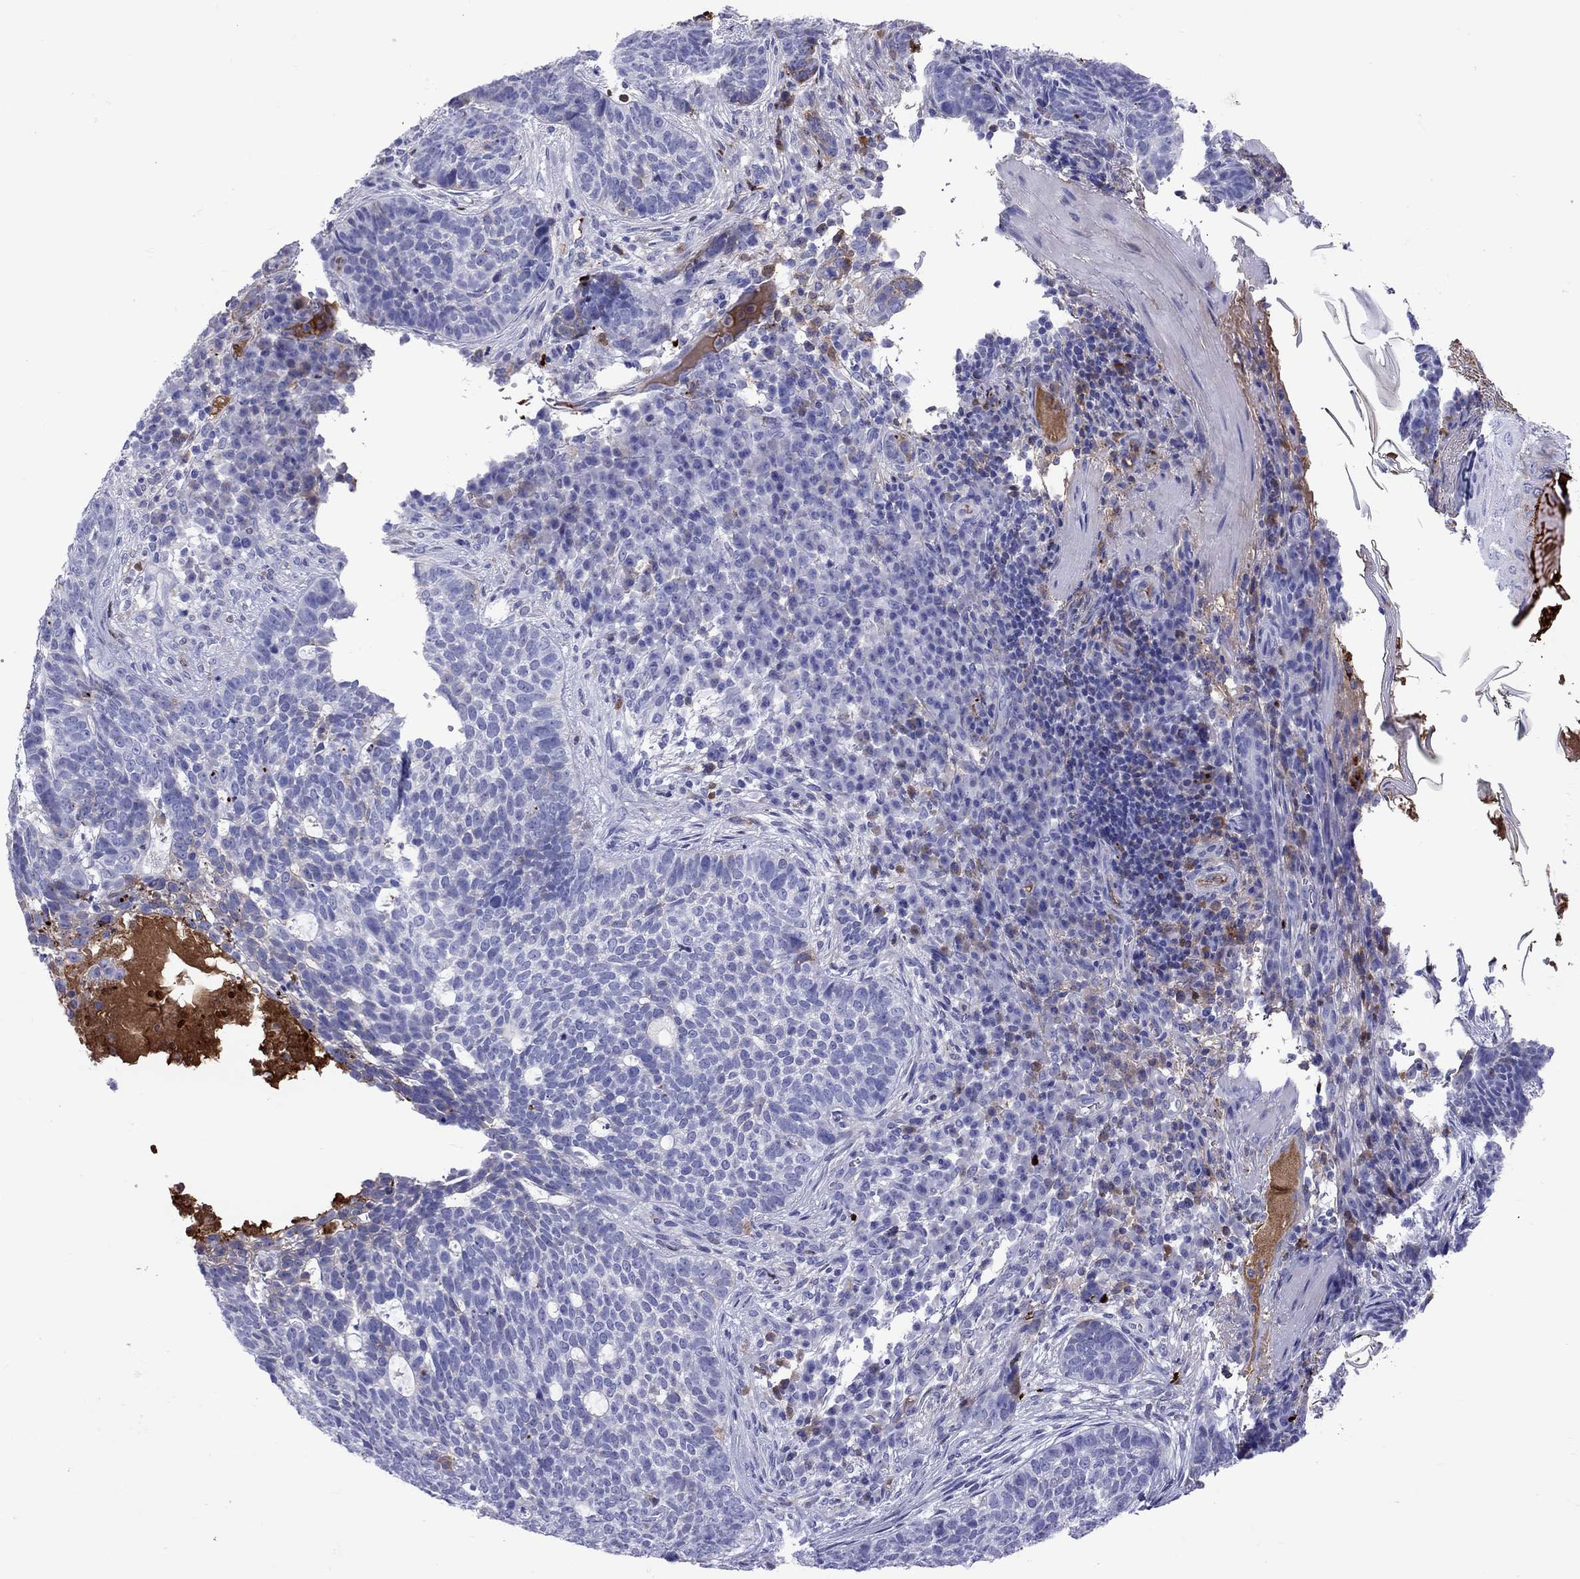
{"staining": {"intensity": "negative", "quantity": "none", "location": "none"}, "tissue": "skin cancer", "cell_type": "Tumor cells", "image_type": "cancer", "snomed": [{"axis": "morphology", "description": "Basal cell carcinoma"}, {"axis": "topography", "description": "Skin"}], "caption": "Tumor cells are negative for protein expression in human basal cell carcinoma (skin). The staining was performed using DAB to visualize the protein expression in brown, while the nuclei were stained in blue with hematoxylin (Magnification: 20x).", "gene": "SERPINA3", "patient": {"sex": "female", "age": 69}}